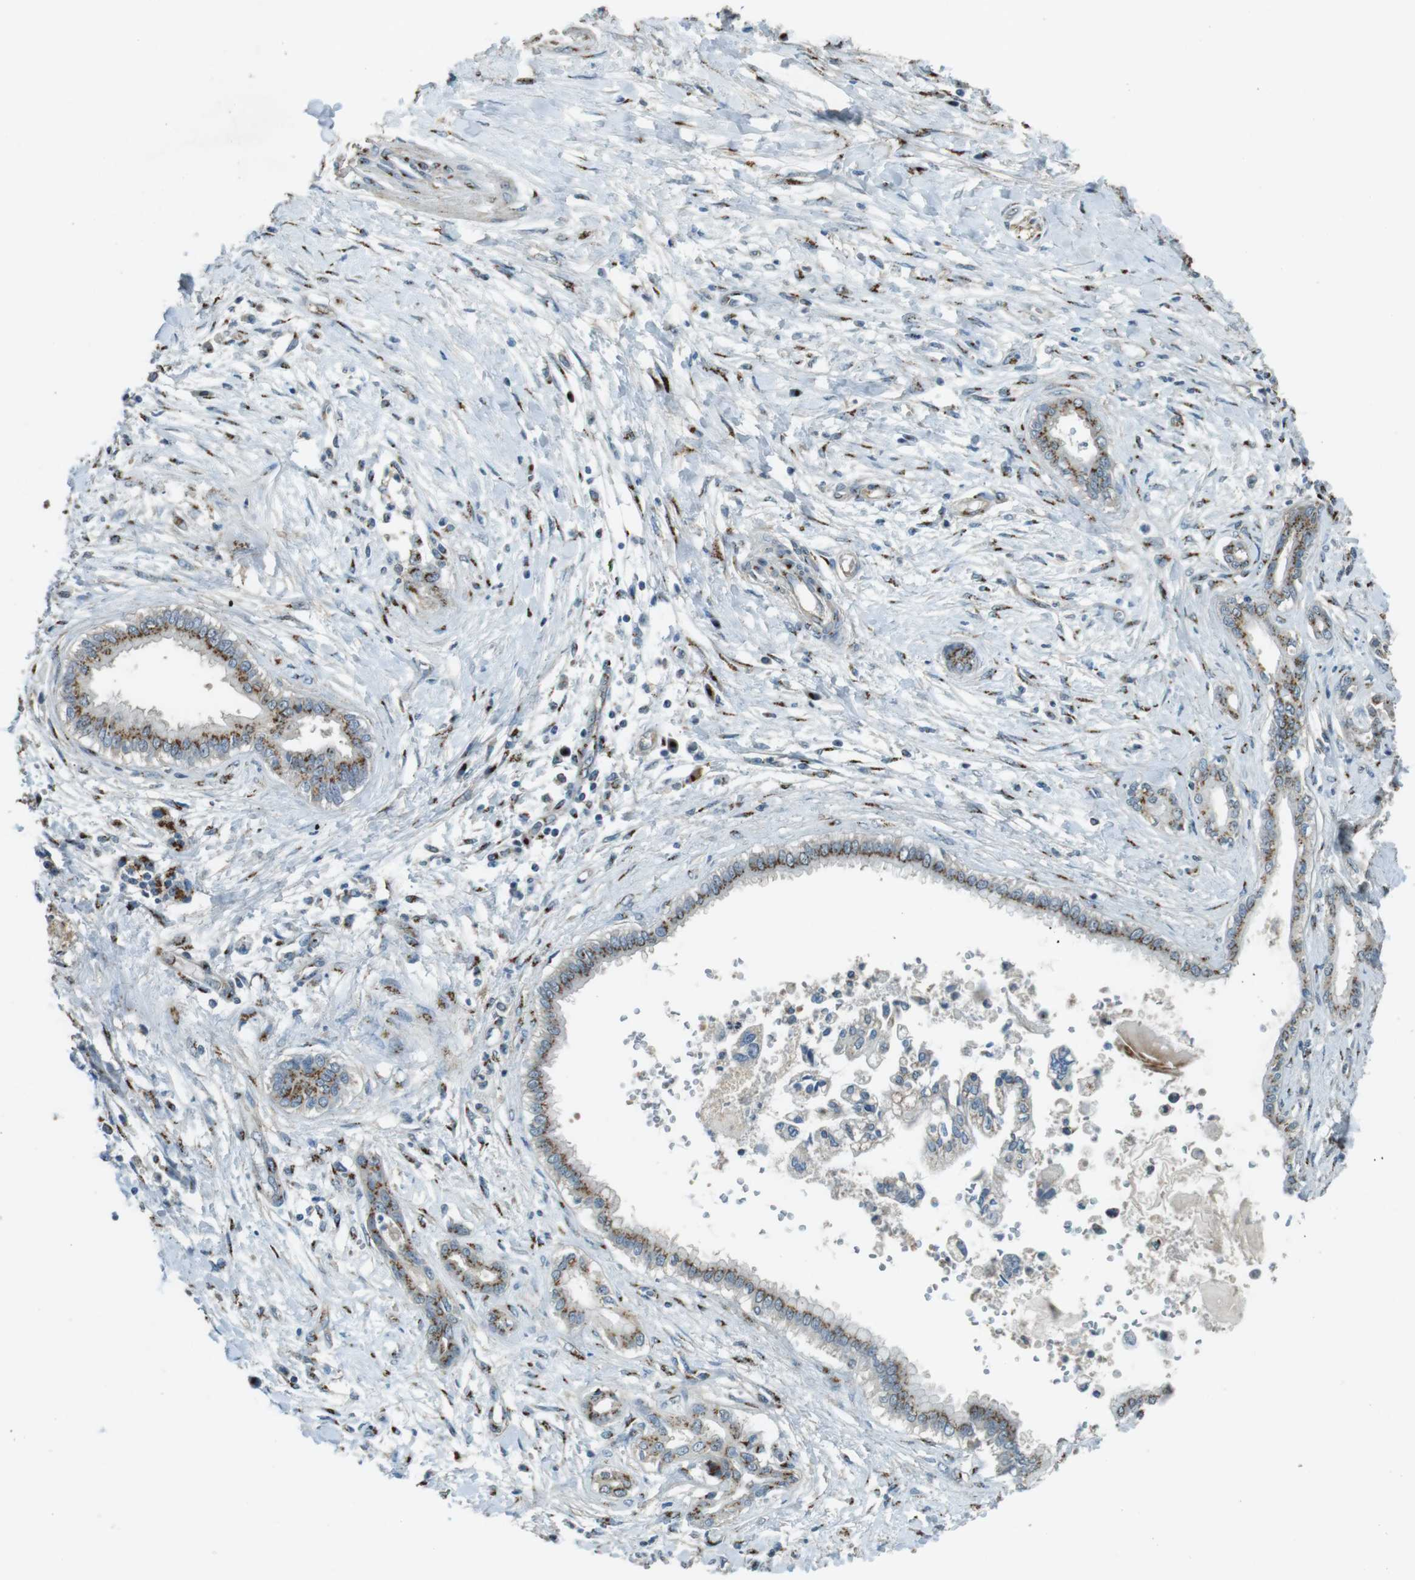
{"staining": {"intensity": "moderate", "quantity": ">75%", "location": "cytoplasmic/membranous"}, "tissue": "pancreatic cancer", "cell_type": "Tumor cells", "image_type": "cancer", "snomed": [{"axis": "morphology", "description": "Adenocarcinoma, NOS"}, {"axis": "topography", "description": "Pancreas"}], "caption": "DAB (3,3'-diaminobenzidine) immunohistochemical staining of human pancreatic cancer (adenocarcinoma) displays moderate cytoplasmic/membranous protein staining in about >75% of tumor cells. (DAB (3,3'-diaminobenzidine) IHC, brown staining for protein, blue staining for nuclei).", "gene": "TMEM115", "patient": {"sex": "male", "age": 56}}